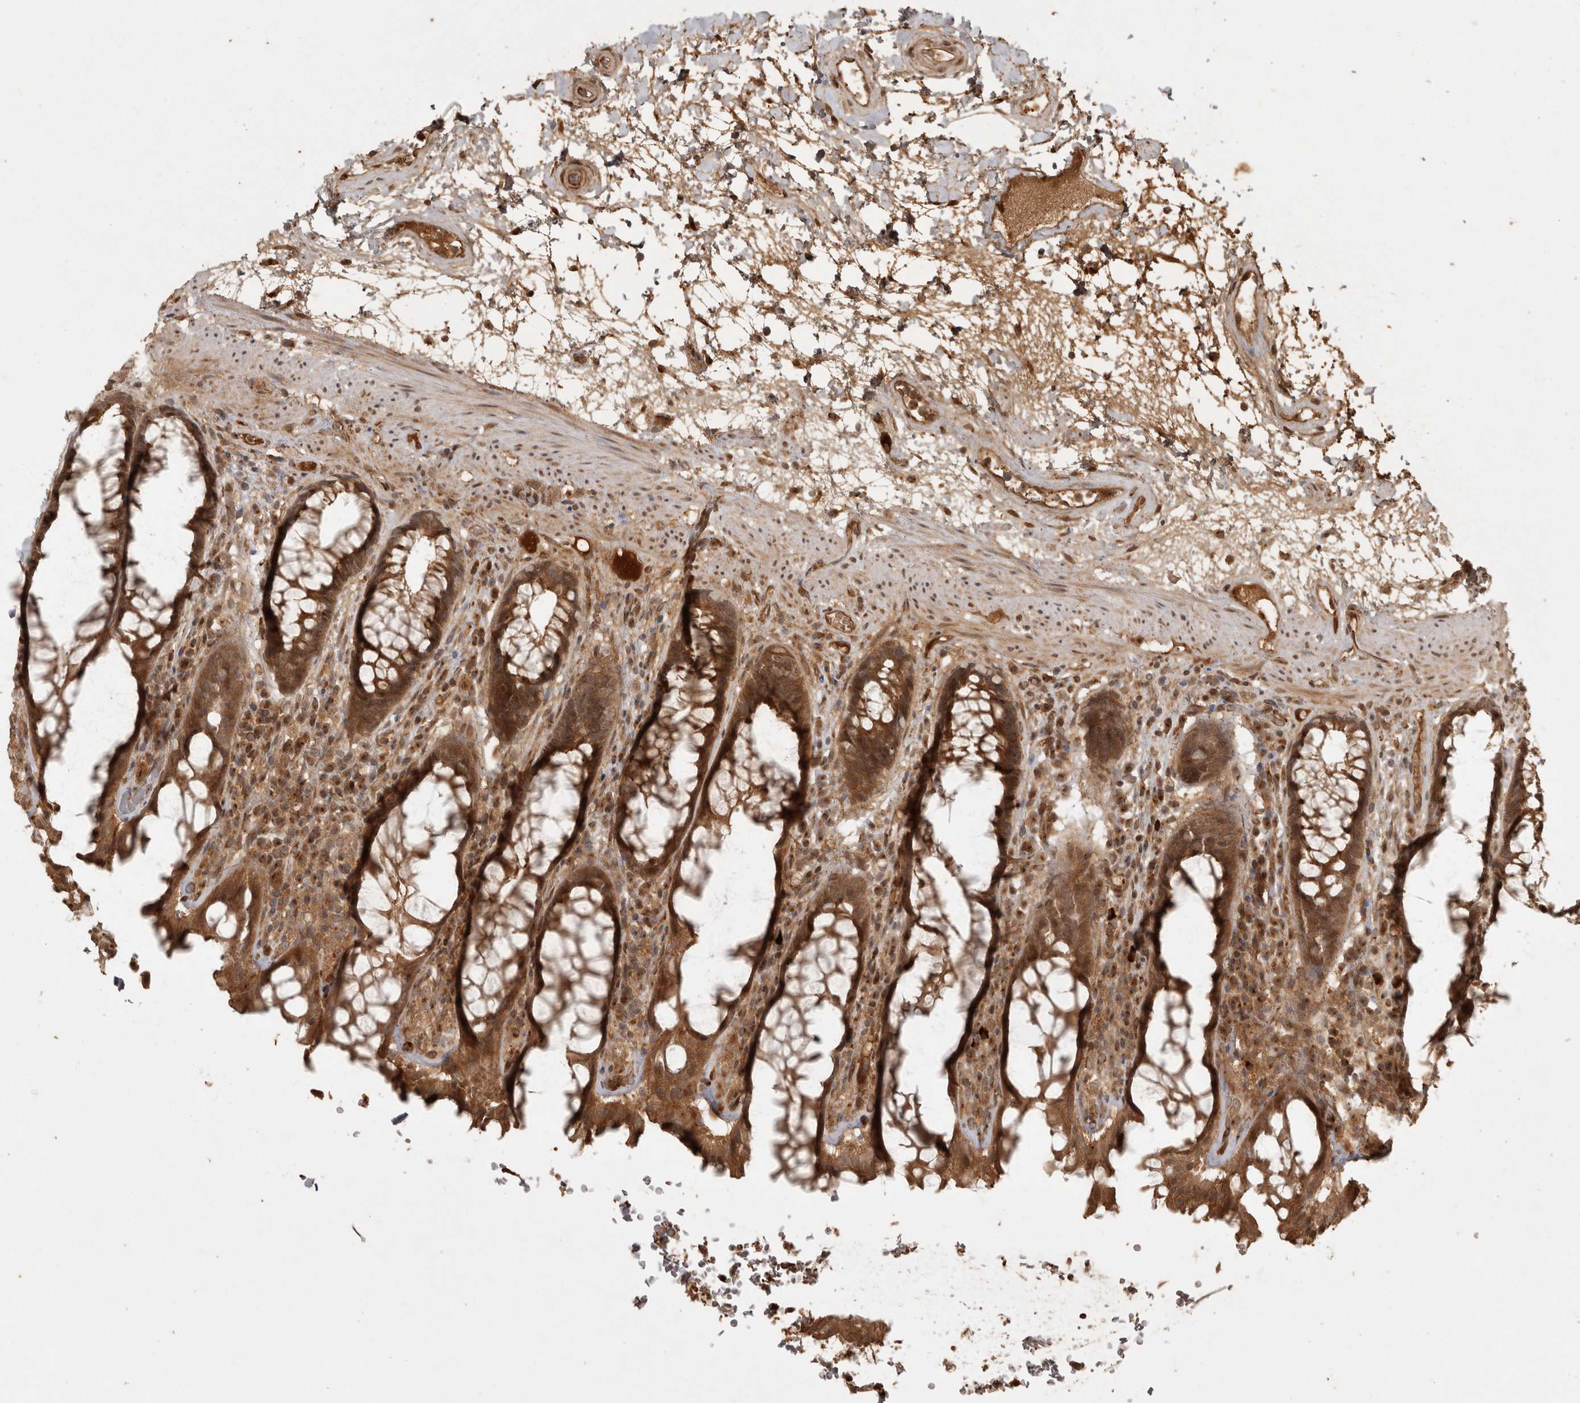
{"staining": {"intensity": "strong", "quantity": ">75%", "location": "cytoplasmic/membranous"}, "tissue": "rectum", "cell_type": "Glandular cells", "image_type": "normal", "snomed": [{"axis": "morphology", "description": "Normal tissue, NOS"}, {"axis": "topography", "description": "Rectum"}], "caption": "Rectum stained with immunohistochemistry displays strong cytoplasmic/membranous positivity in about >75% of glandular cells. (DAB (3,3'-diaminobenzidine) IHC with brightfield microscopy, high magnification).", "gene": "CAMSAP2", "patient": {"sex": "male", "age": 64}}